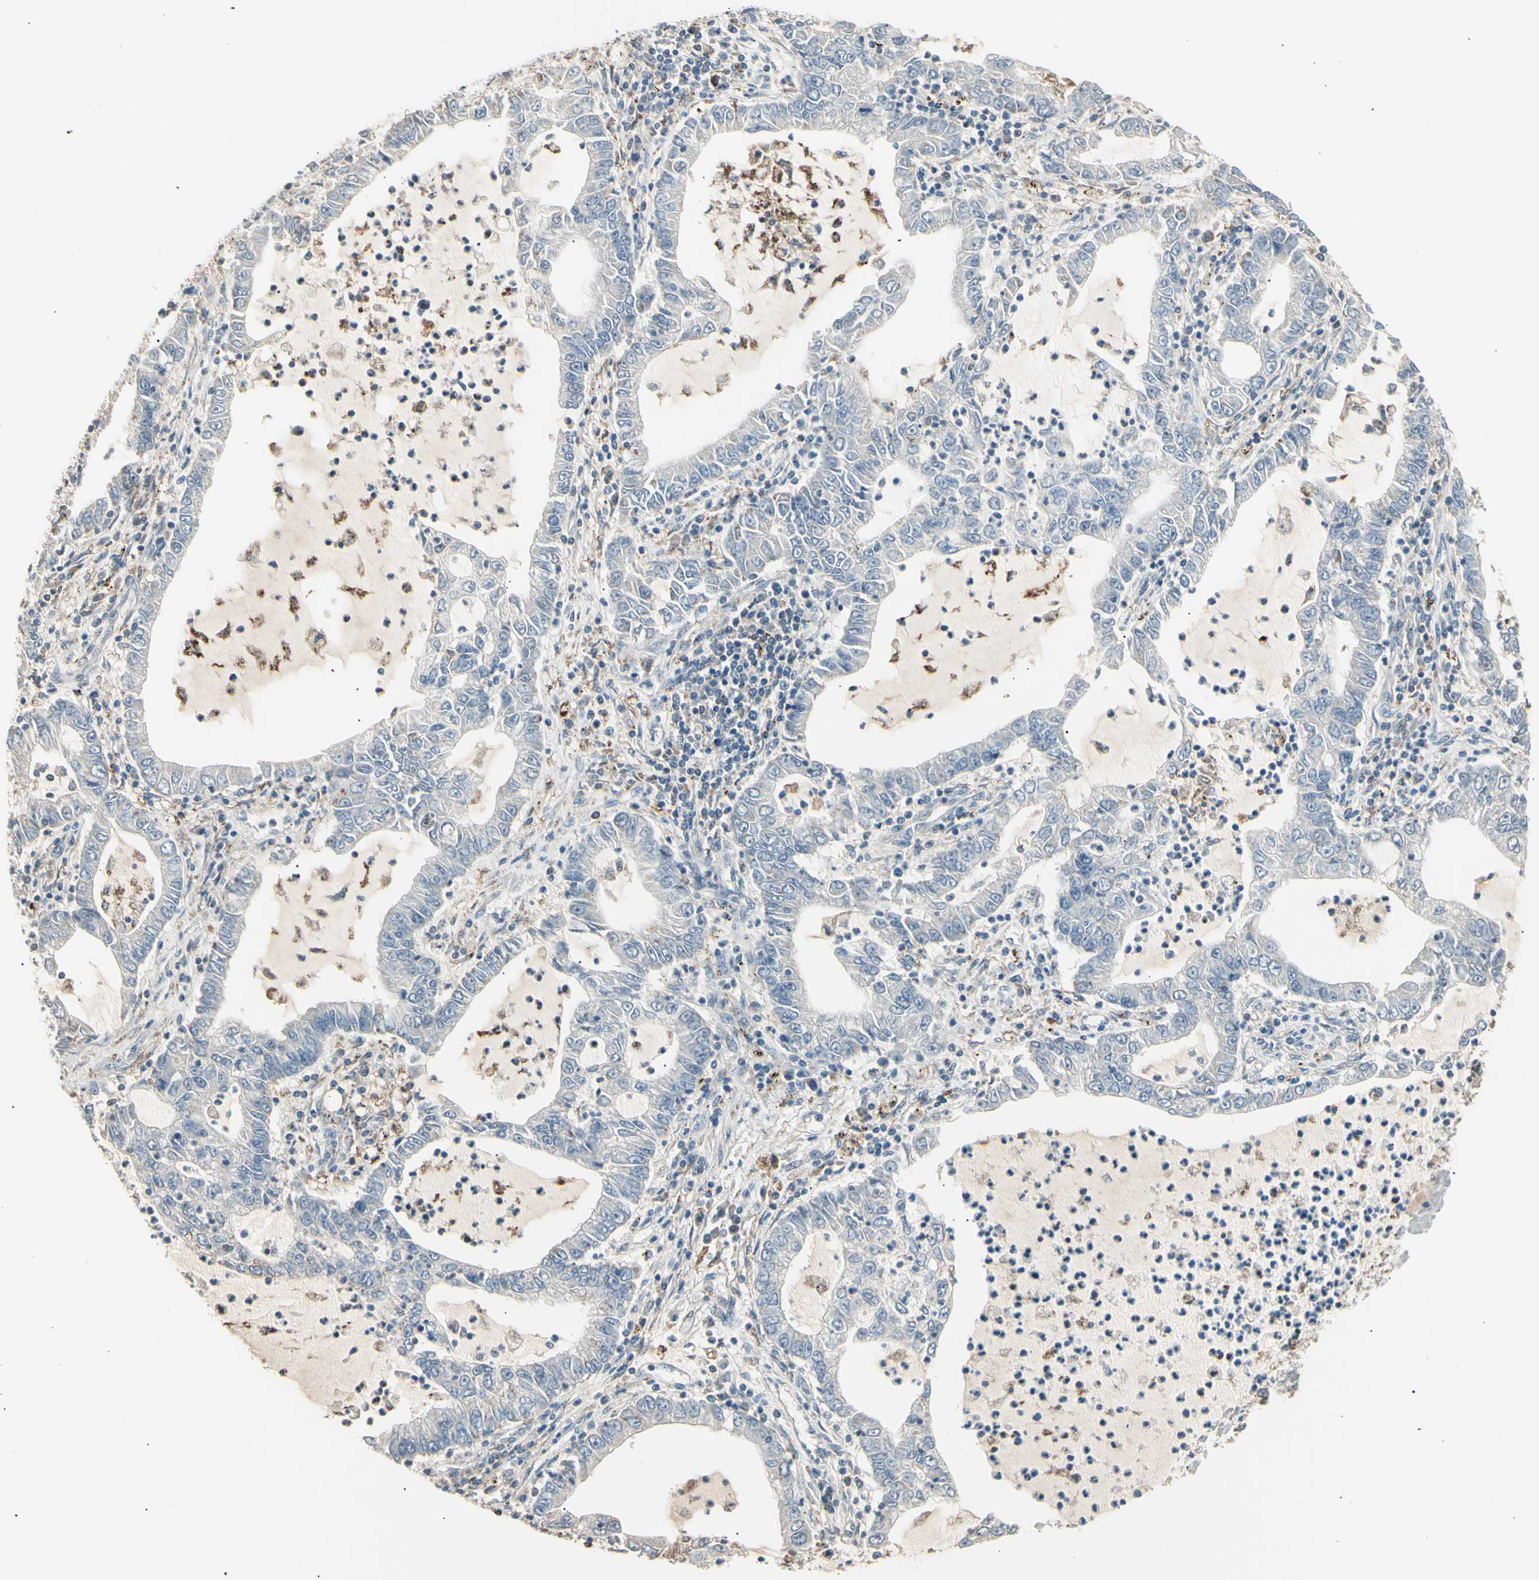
{"staining": {"intensity": "negative", "quantity": "none", "location": "none"}, "tissue": "lung cancer", "cell_type": "Tumor cells", "image_type": "cancer", "snomed": [{"axis": "morphology", "description": "Adenocarcinoma, NOS"}, {"axis": "topography", "description": "Lung"}], "caption": "Immunohistochemical staining of human adenocarcinoma (lung) exhibits no significant expression in tumor cells.", "gene": "LHPP", "patient": {"sex": "female", "age": 51}}